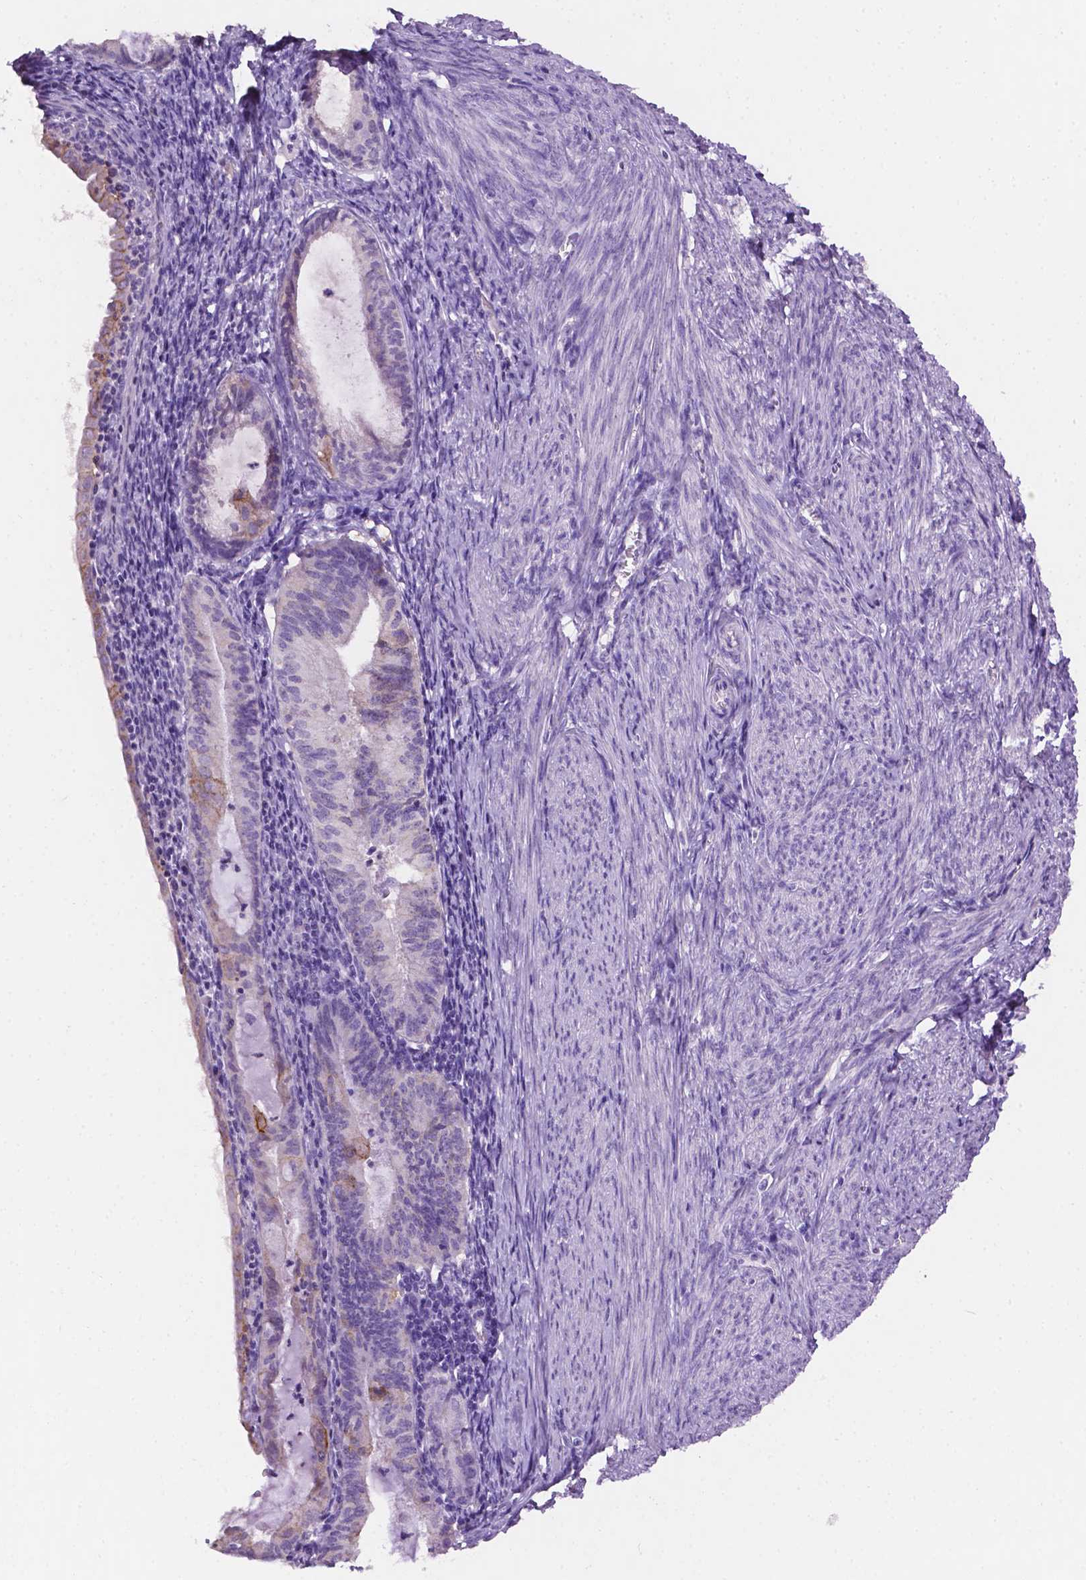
{"staining": {"intensity": "moderate", "quantity": "<25%", "location": "cytoplasmic/membranous"}, "tissue": "endometrial cancer", "cell_type": "Tumor cells", "image_type": "cancer", "snomed": [{"axis": "morphology", "description": "Carcinoma, NOS"}, {"axis": "topography", "description": "Endometrium"}], "caption": "A high-resolution image shows IHC staining of endometrial carcinoma, which exhibits moderate cytoplasmic/membranous staining in approximately <25% of tumor cells.", "gene": "TACSTD2", "patient": {"sex": "female", "age": 62}}